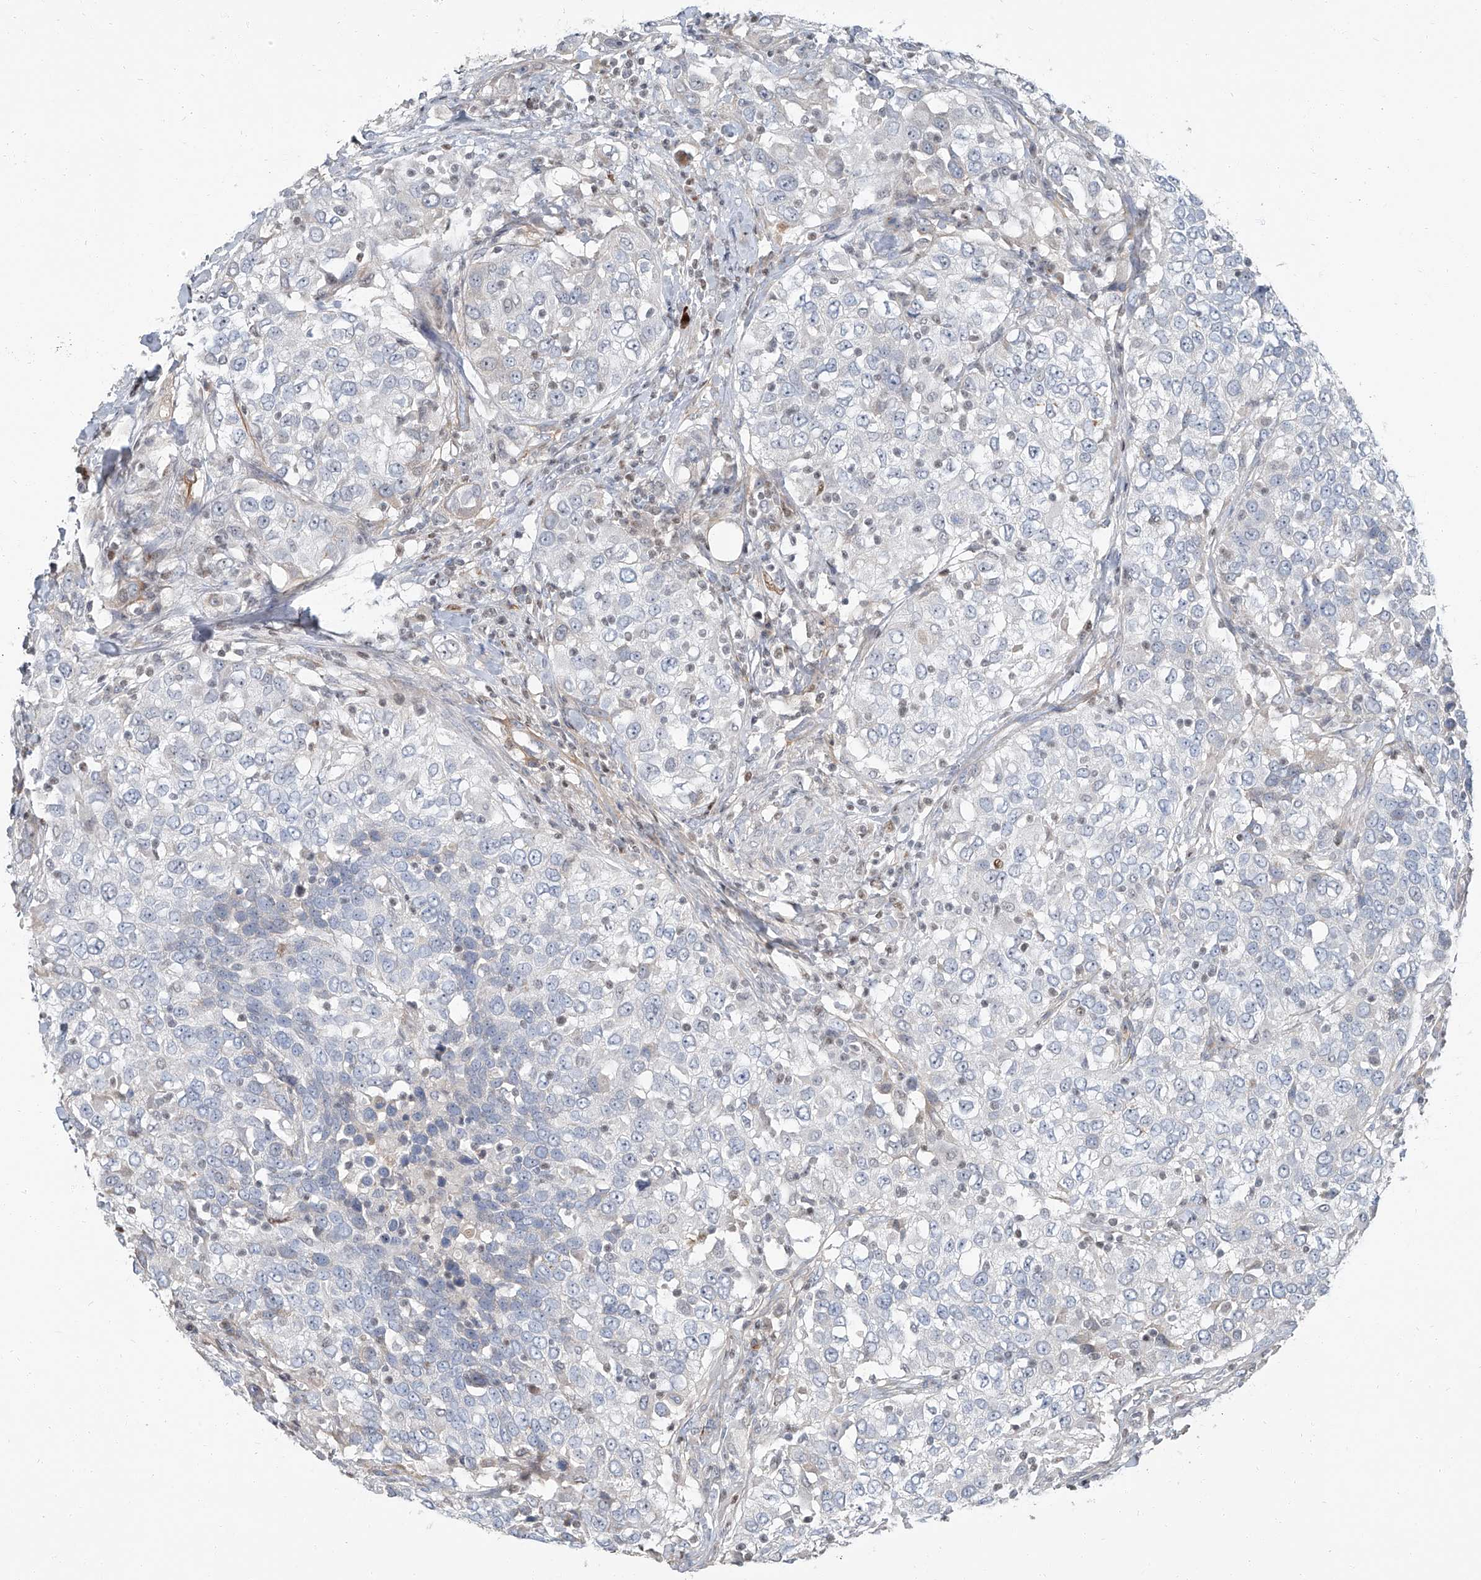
{"staining": {"intensity": "negative", "quantity": "none", "location": "none"}, "tissue": "urothelial cancer", "cell_type": "Tumor cells", "image_type": "cancer", "snomed": [{"axis": "morphology", "description": "Urothelial carcinoma, High grade"}, {"axis": "topography", "description": "Urinary bladder"}], "caption": "Tumor cells show no significant protein positivity in urothelial cancer. (Stains: DAB immunohistochemistry (IHC) with hematoxylin counter stain, Microscopy: brightfield microscopy at high magnification).", "gene": "HOXA3", "patient": {"sex": "female", "age": 80}}